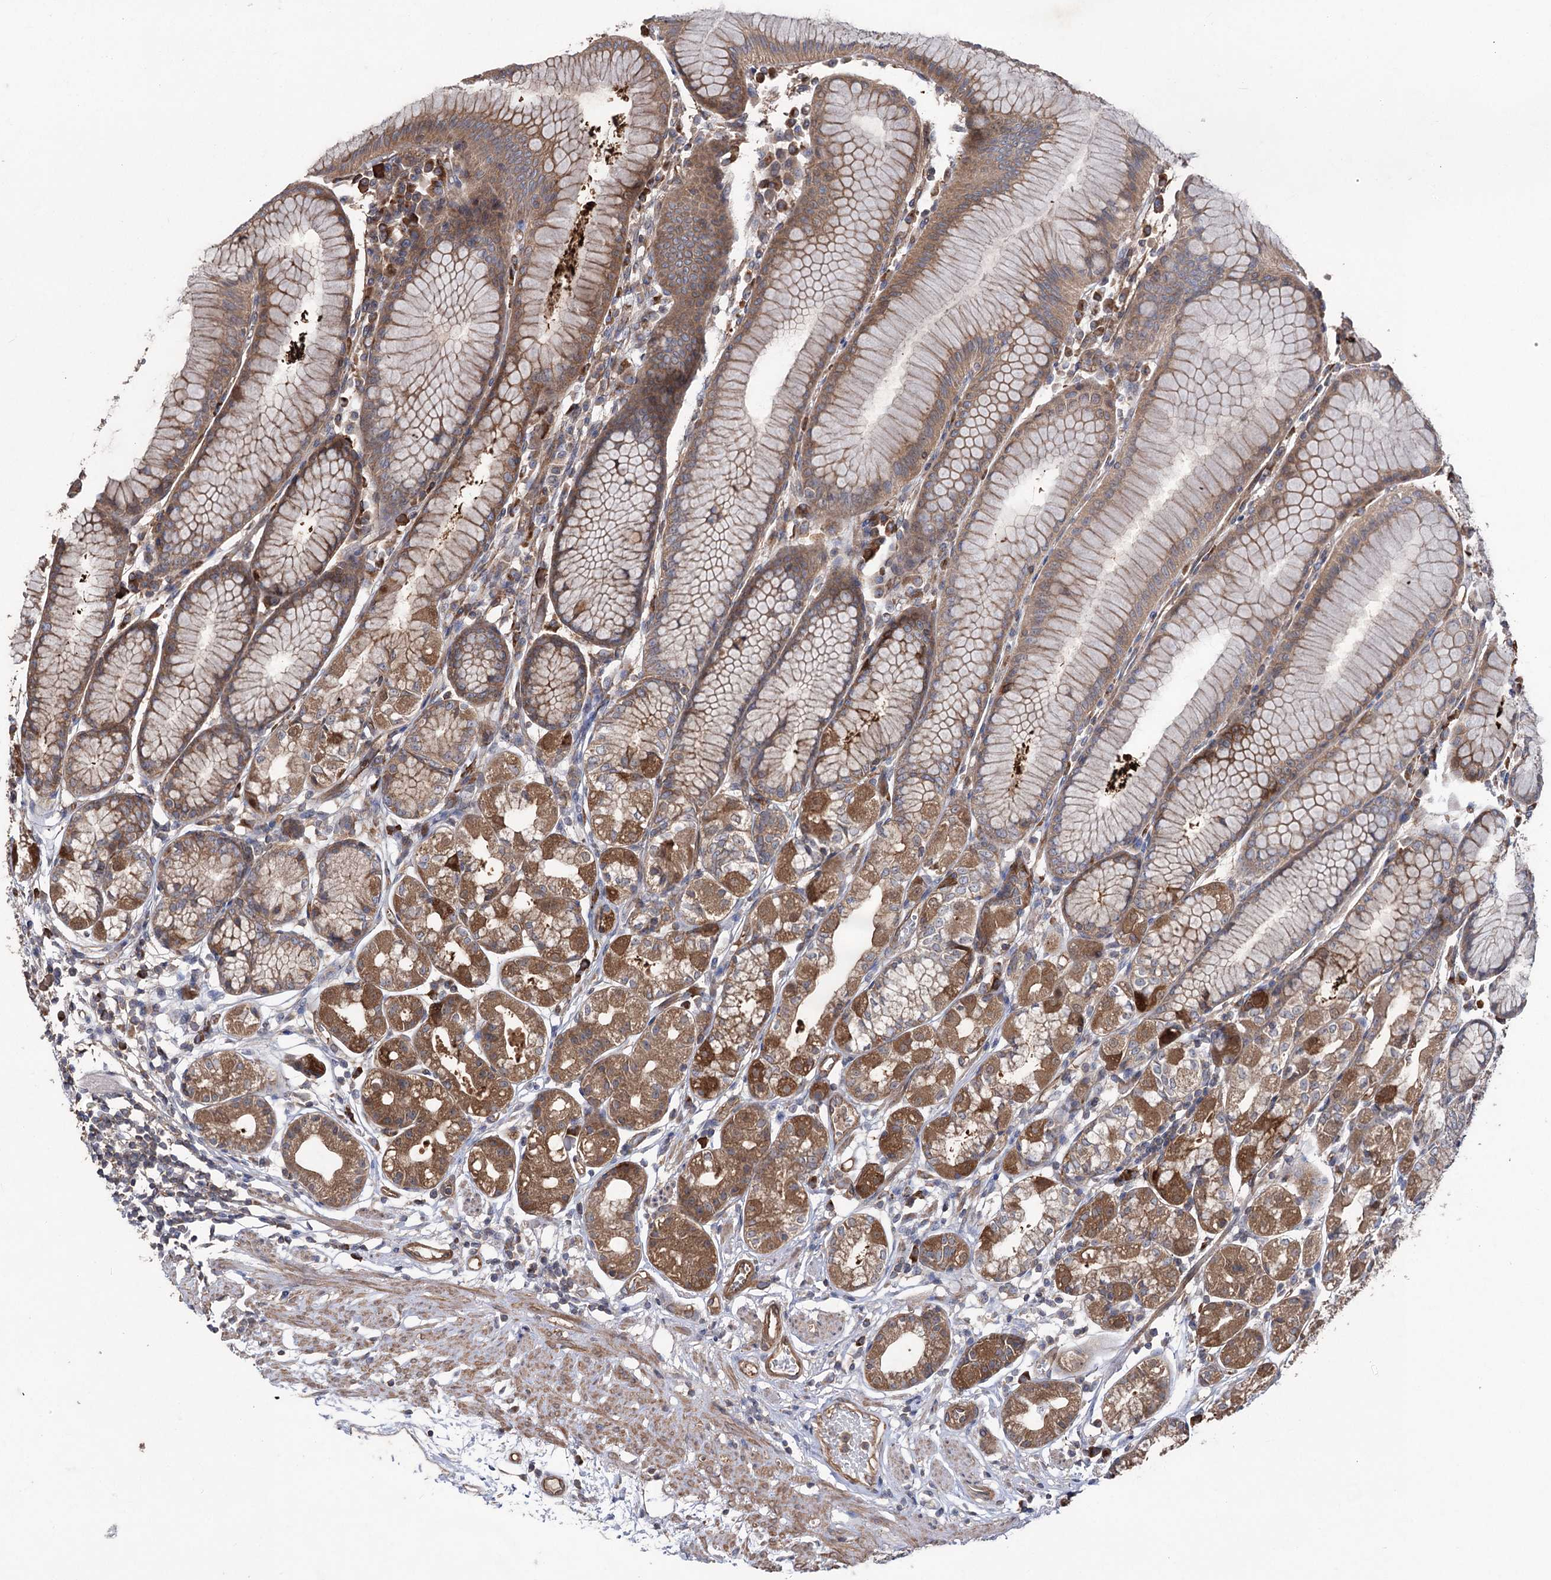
{"staining": {"intensity": "moderate", "quantity": ">75%", "location": "cytoplasmic/membranous"}, "tissue": "stomach", "cell_type": "Glandular cells", "image_type": "normal", "snomed": [{"axis": "morphology", "description": "Normal tissue, NOS"}, {"axis": "topography", "description": "Stomach"}], "caption": "The micrograph demonstrates immunohistochemical staining of normal stomach. There is moderate cytoplasmic/membranous staining is present in approximately >75% of glandular cells.", "gene": "LARS2", "patient": {"sex": "female", "age": 57}}